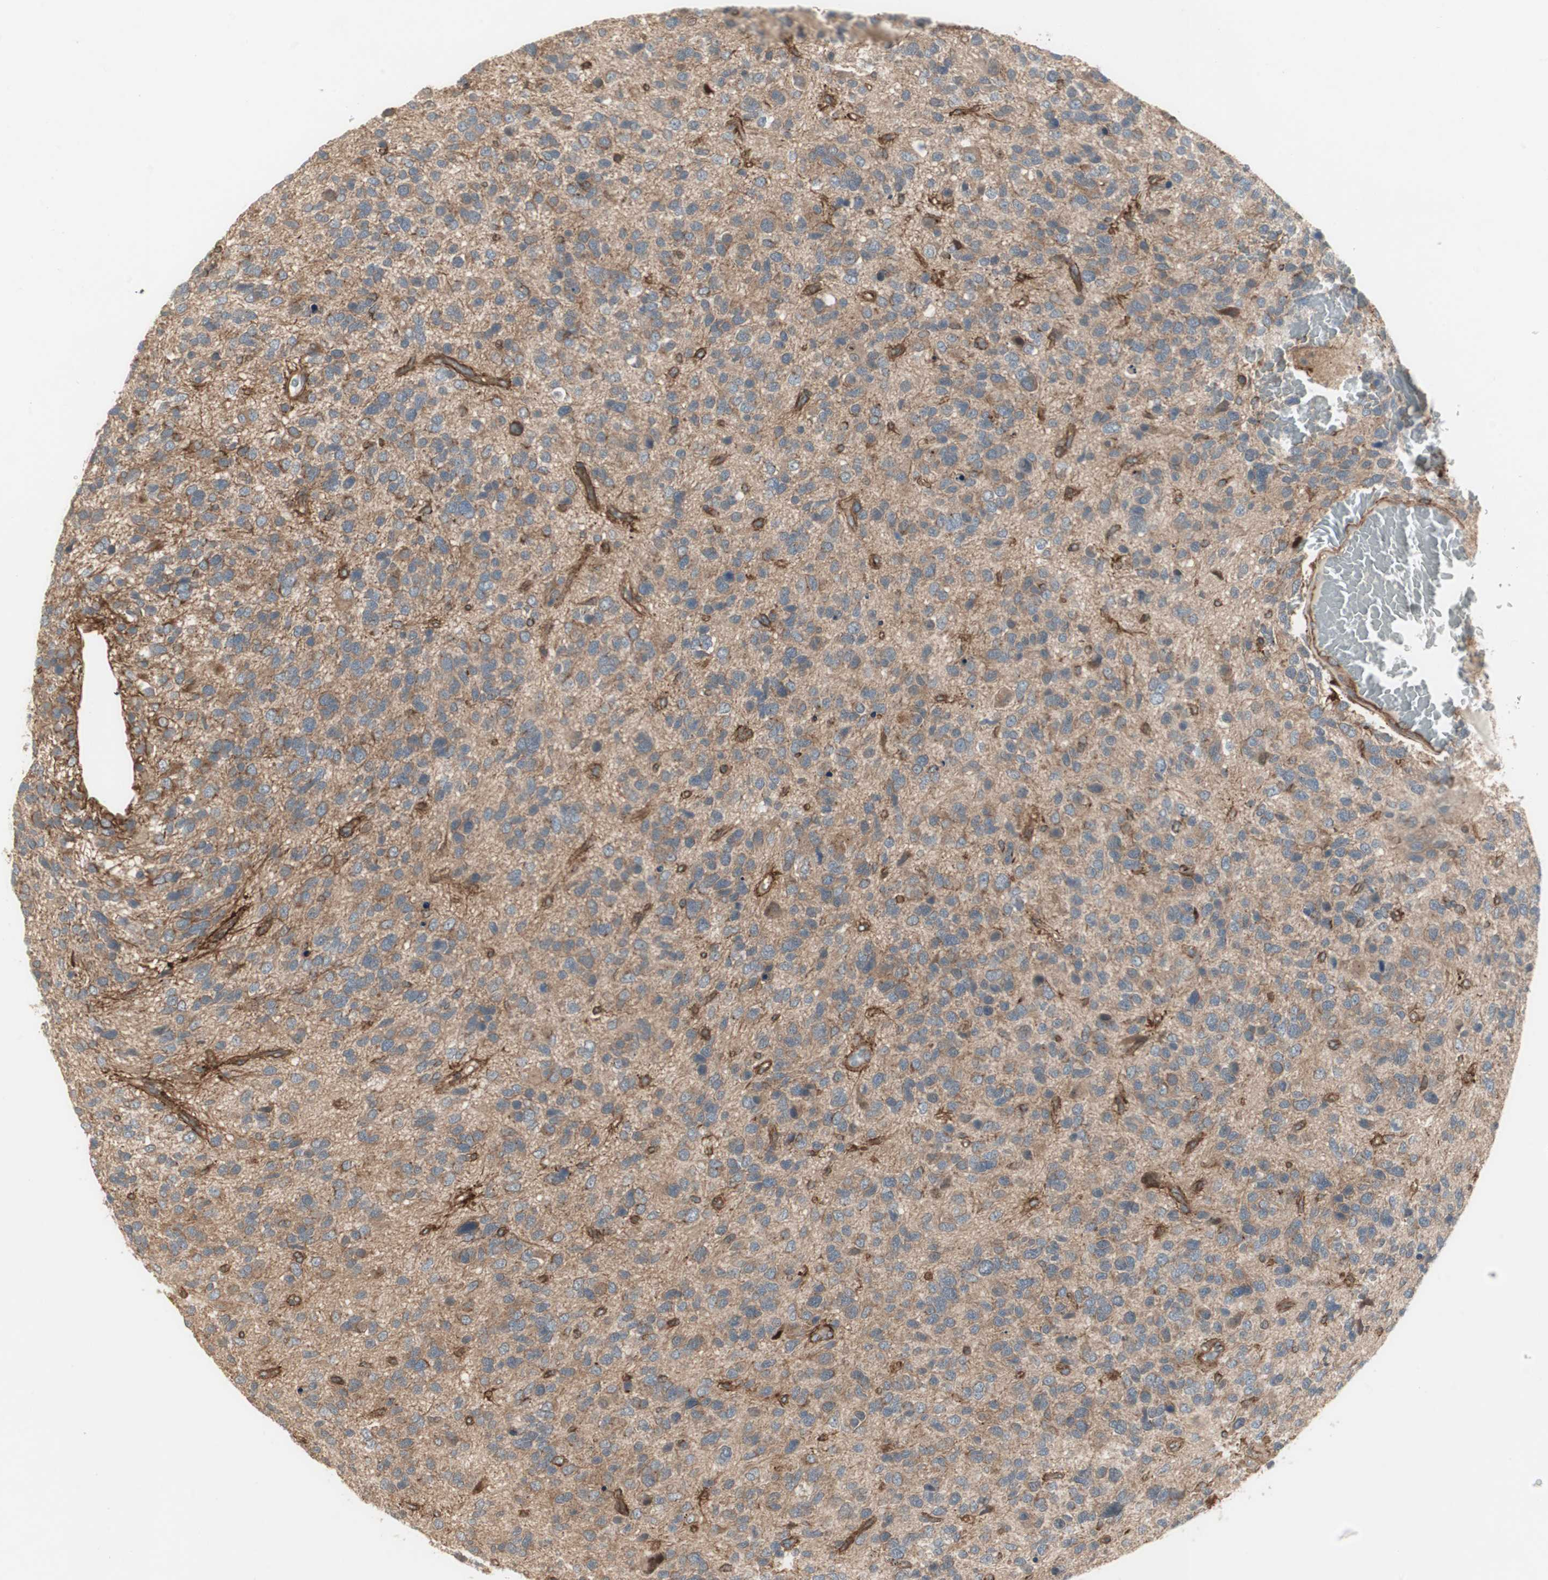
{"staining": {"intensity": "moderate", "quantity": ">75%", "location": "cytoplasmic/membranous"}, "tissue": "glioma", "cell_type": "Tumor cells", "image_type": "cancer", "snomed": [{"axis": "morphology", "description": "Glioma, malignant, High grade"}, {"axis": "topography", "description": "Brain"}], "caption": "High-magnification brightfield microscopy of high-grade glioma (malignant) stained with DAB (brown) and counterstained with hematoxylin (blue). tumor cells exhibit moderate cytoplasmic/membranous positivity is identified in approximately>75% of cells.", "gene": "PFDN1", "patient": {"sex": "female", "age": 58}}